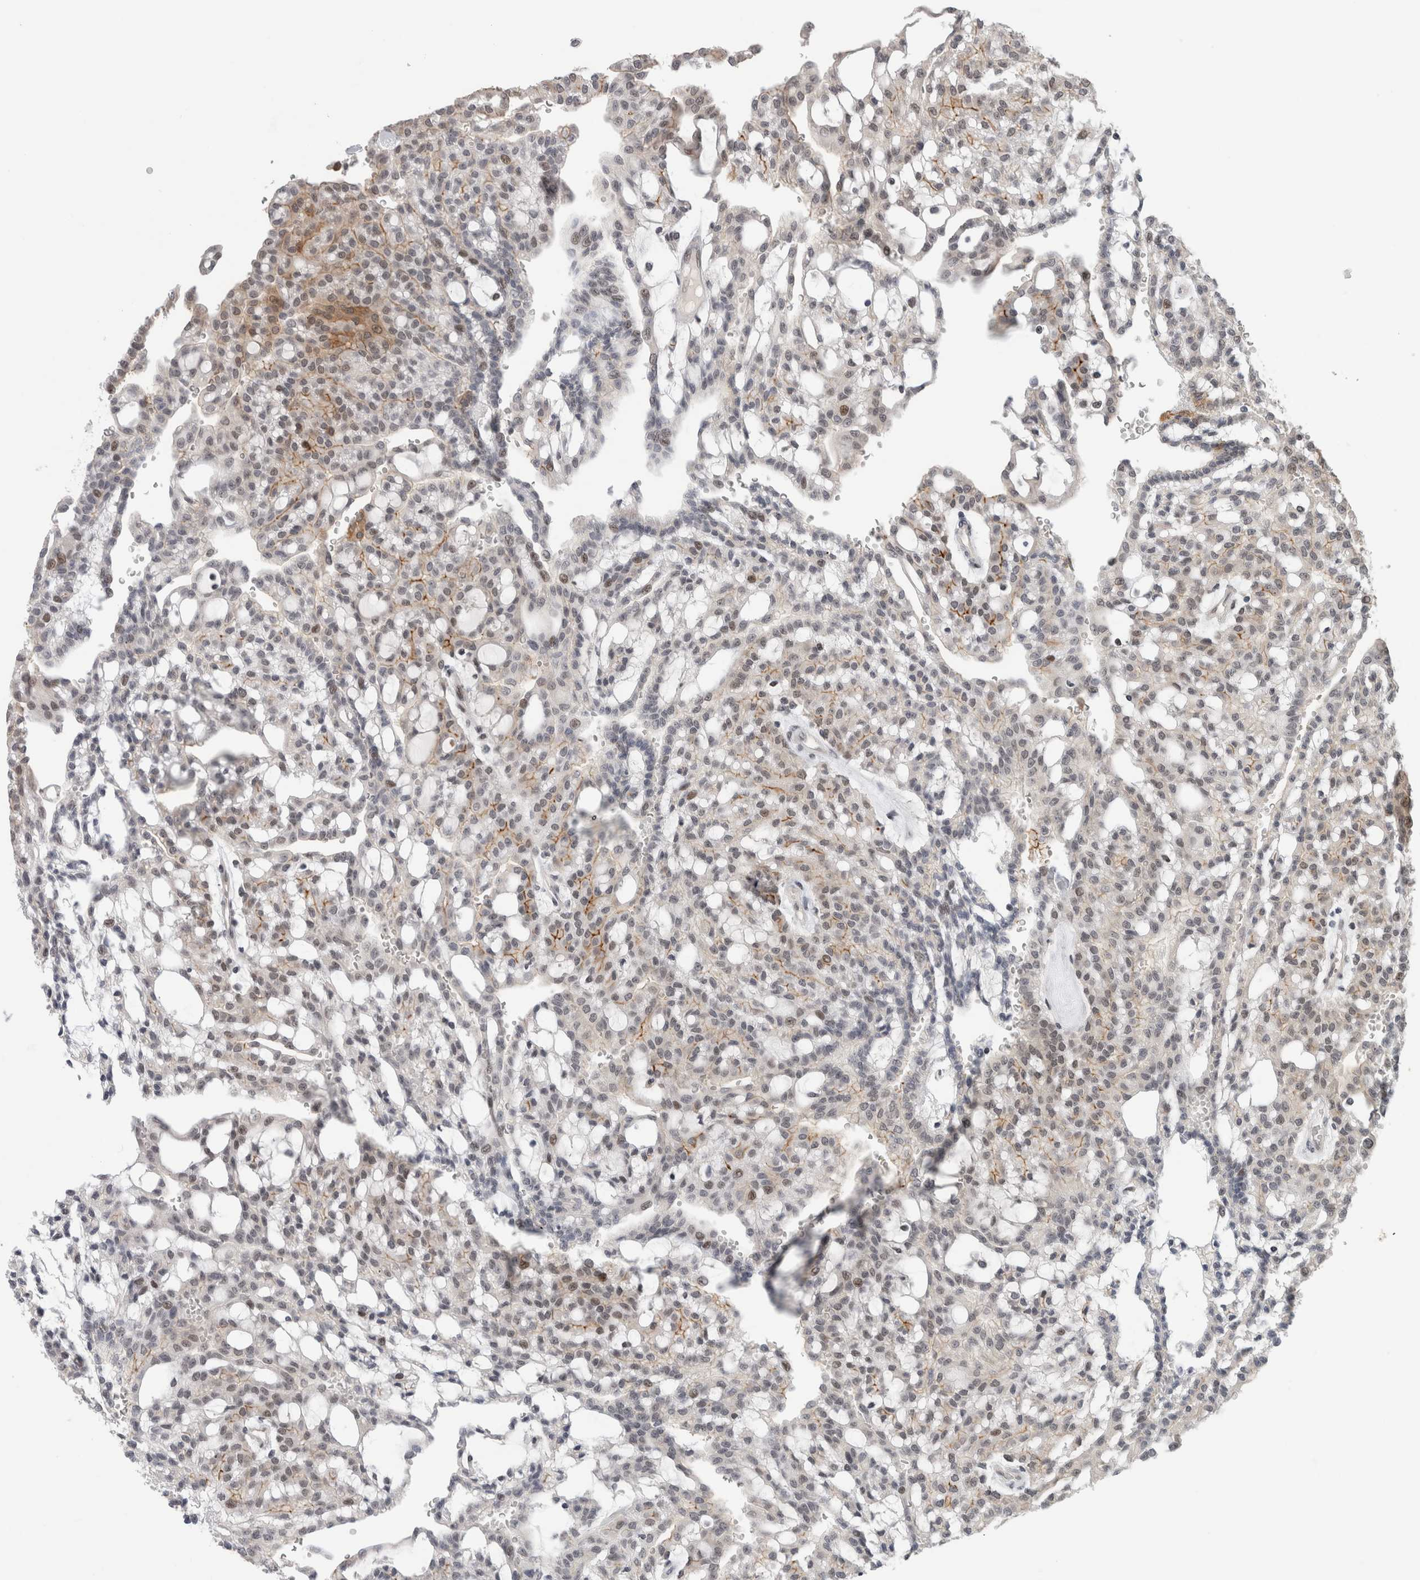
{"staining": {"intensity": "moderate", "quantity": "<25%", "location": "cytoplasmic/membranous"}, "tissue": "renal cancer", "cell_type": "Tumor cells", "image_type": "cancer", "snomed": [{"axis": "morphology", "description": "Adenocarcinoma, NOS"}, {"axis": "topography", "description": "Kidney"}], "caption": "Immunohistochemistry (DAB) staining of renal adenocarcinoma reveals moderate cytoplasmic/membranous protein expression in about <25% of tumor cells.", "gene": "ZNF521", "patient": {"sex": "male", "age": 63}}